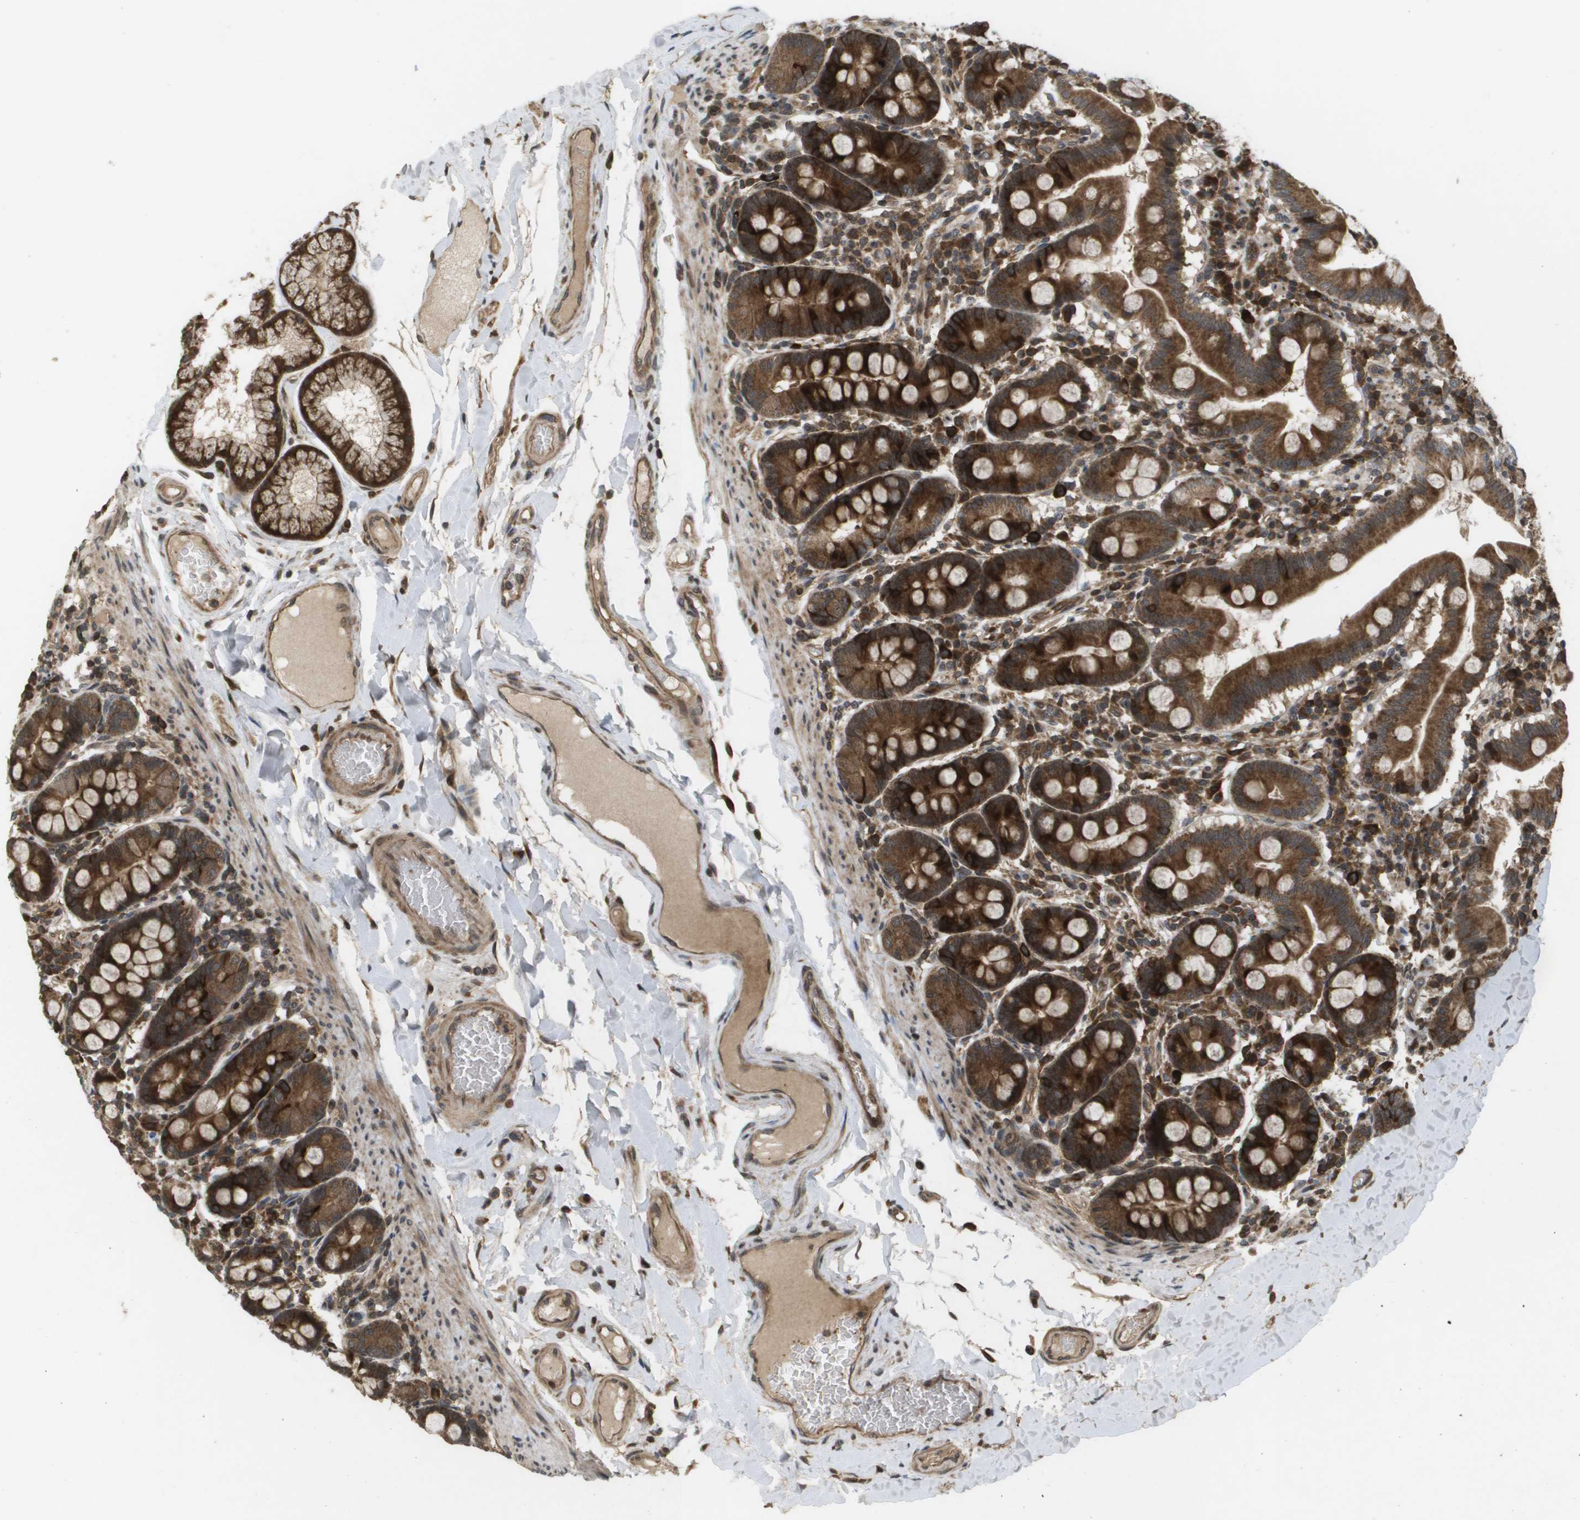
{"staining": {"intensity": "strong", "quantity": ">75%", "location": "cytoplasmic/membranous"}, "tissue": "duodenum", "cell_type": "Glandular cells", "image_type": "normal", "snomed": [{"axis": "morphology", "description": "Normal tissue, NOS"}, {"axis": "topography", "description": "Duodenum"}], "caption": "This histopathology image reveals IHC staining of normal human duodenum, with high strong cytoplasmic/membranous expression in about >75% of glandular cells.", "gene": "KIF11", "patient": {"sex": "male", "age": 50}}